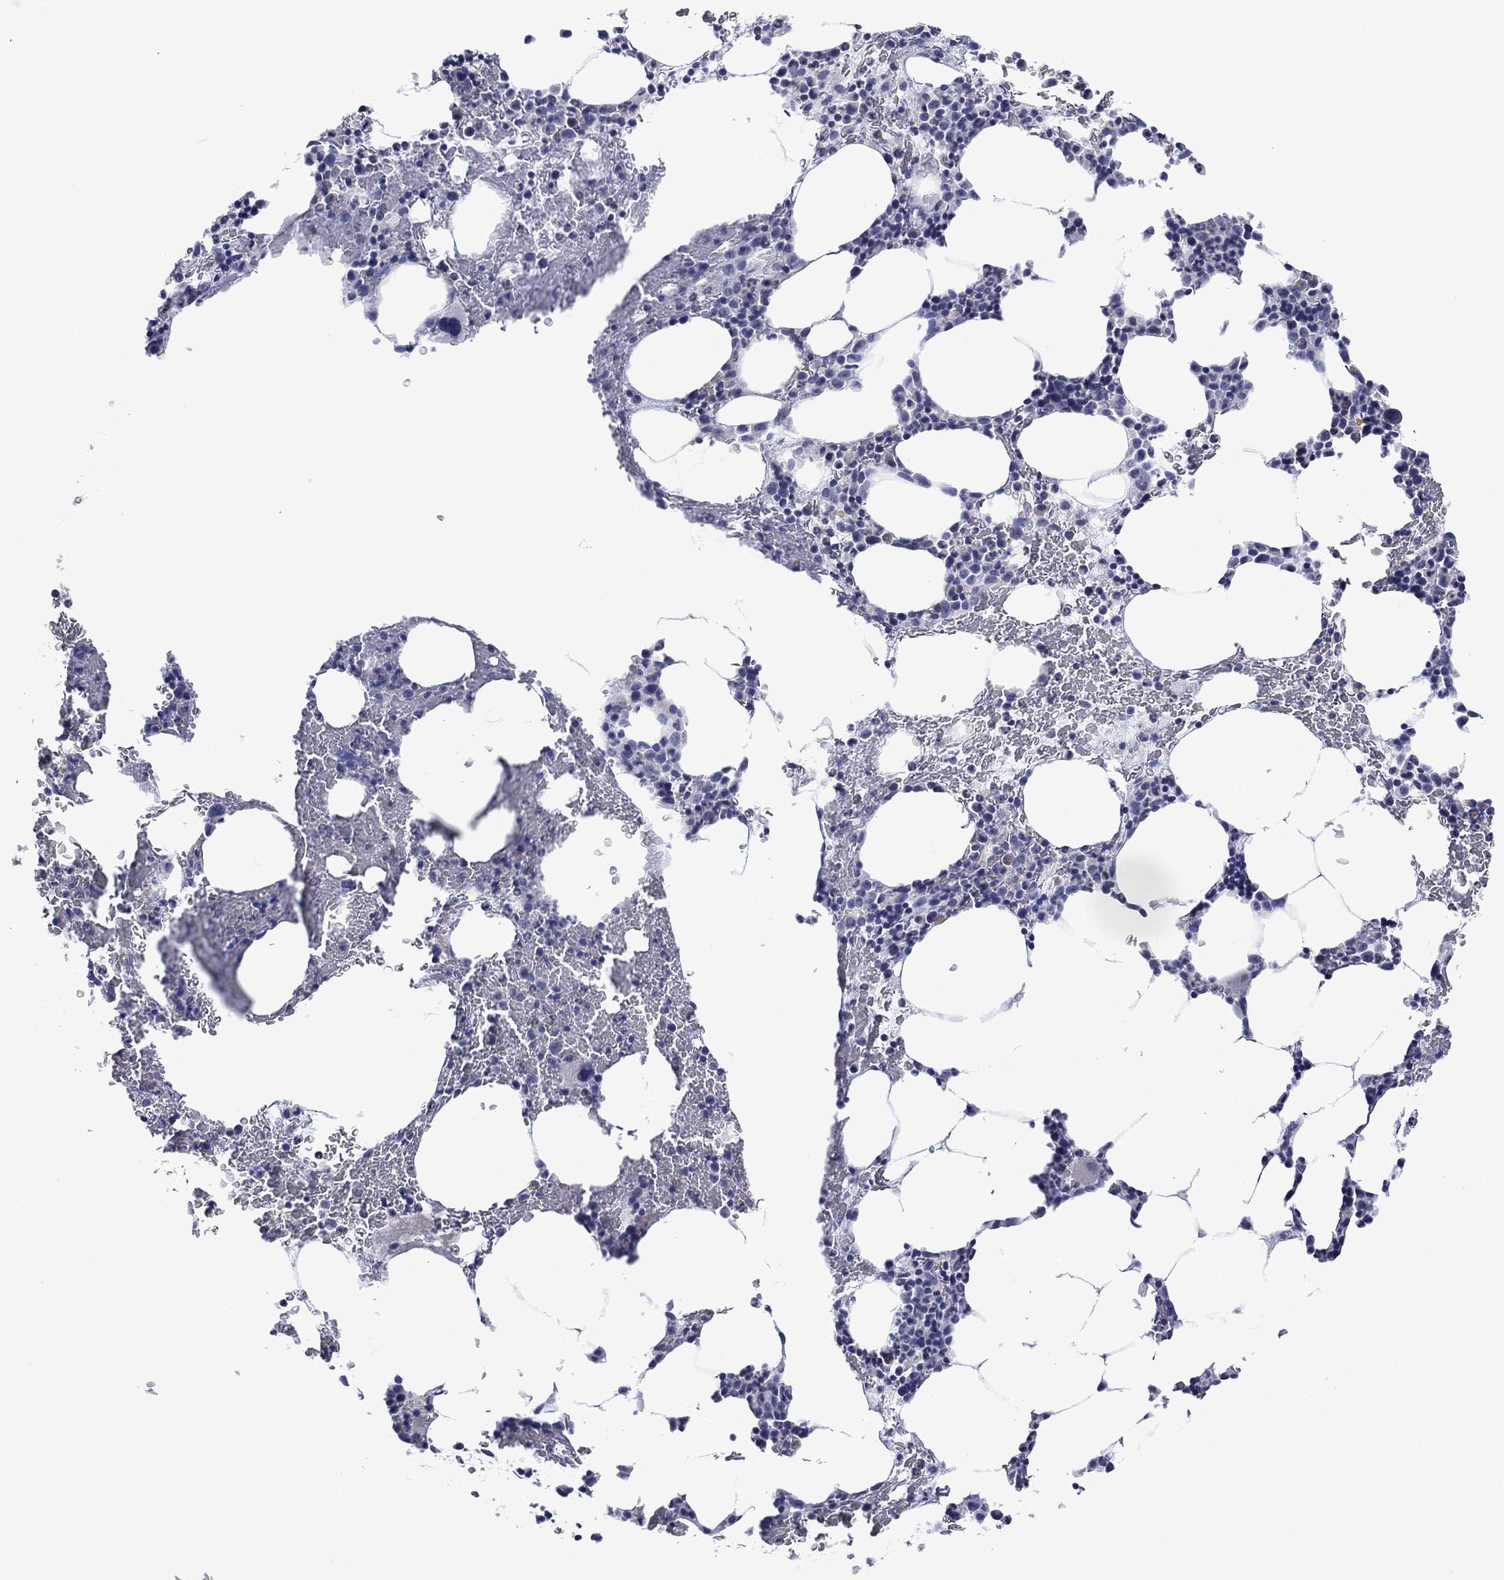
{"staining": {"intensity": "negative", "quantity": "none", "location": "none"}, "tissue": "bone marrow", "cell_type": "Hematopoietic cells", "image_type": "normal", "snomed": [{"axis": "morphology", "description": "Normal tissue, NOS"}, {"axis": "topography", "description": "Bone marrow"}], "caption": "IHC of normal human bone marrow demonstrates no expression in hematopoietic cells.", "gene": "FER1L6", "patient": {"sex": "male", "age": 83}}